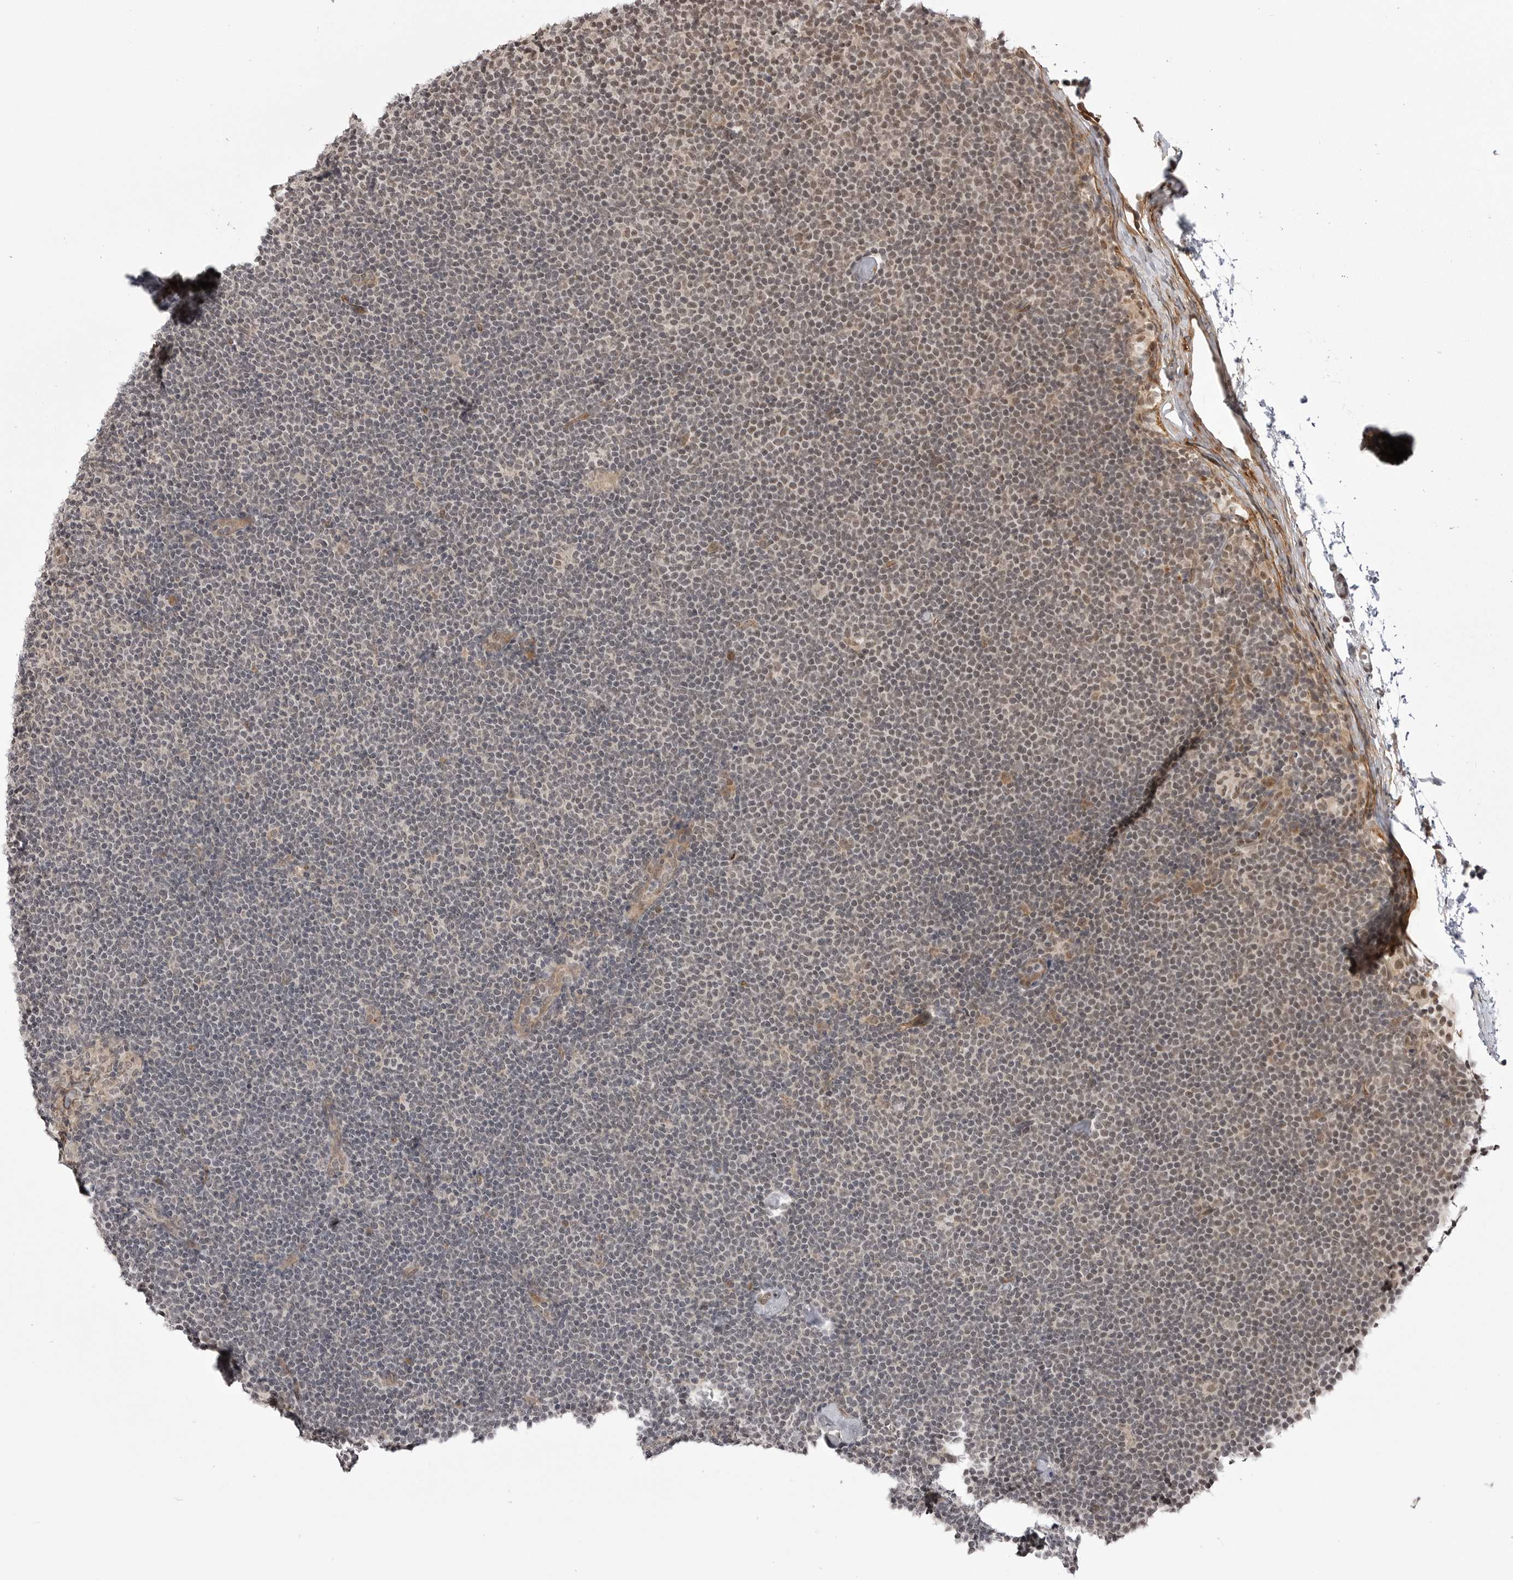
{"staining": {"intensity": "weak", "quantity": "<25%", "location": "nuclear"}, "tissue": "lymphoma", "cell_type": "Tumor cells", "image_type": "cancer", "snomed": [{"axis": "morphology", "description": "Malignant lymphoma, non-Hodgkin's type, Low grade"}, {"axis": "topography", "description": "Lymph node"}], "caption": "Immunohistochemical staining of human malignant lymphoma, non-Hodgkin's type (low-grade) exhibits no significant staining in tumor cells. Brightfield microscopy of IHC stained with DAB (brown) and hematoxylin (blue), captured at high magnification.", "gene": "SORBS1", "patient": {"sex": "female", "age": 53}}